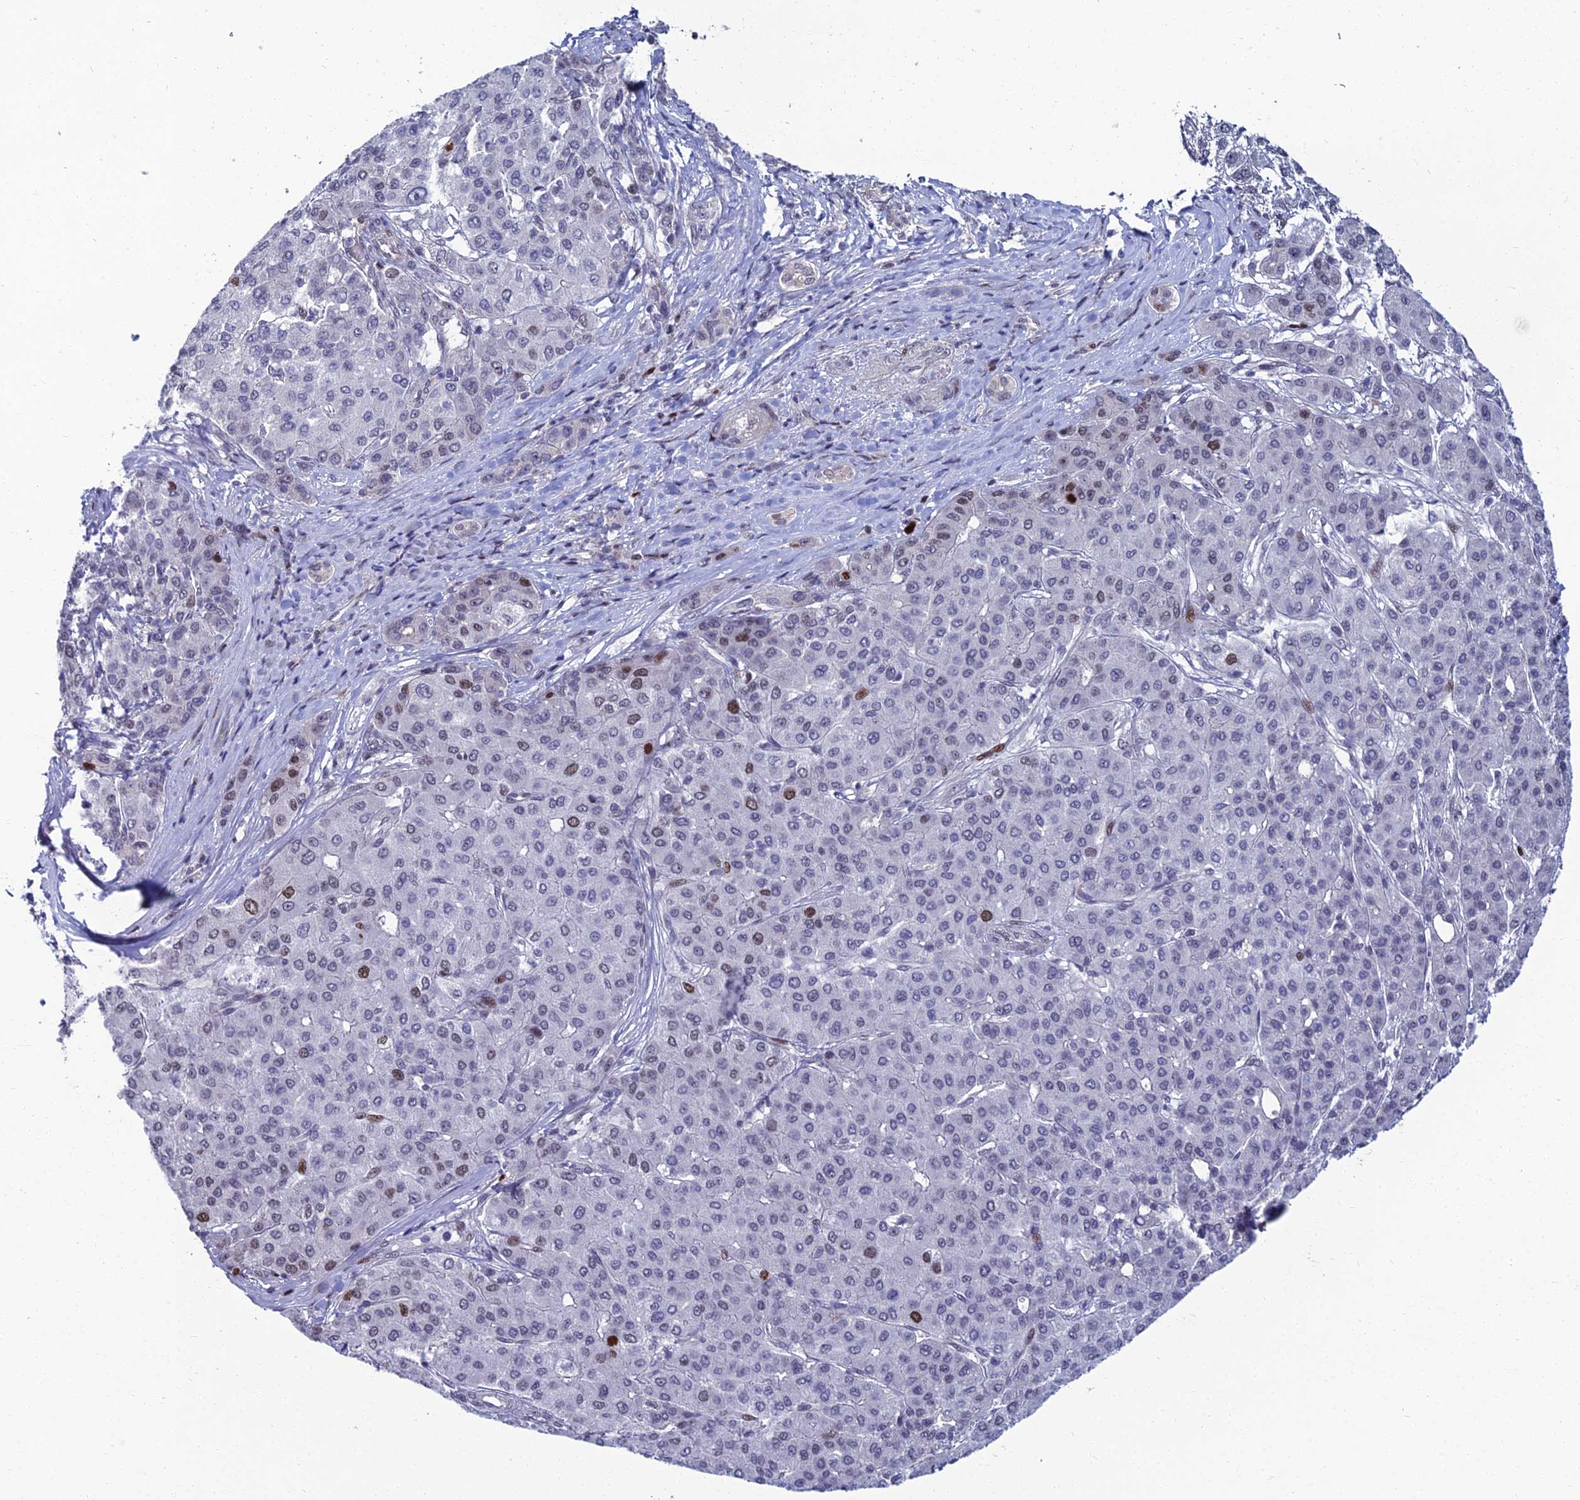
{"staining": {"intensity": "moderate", "quantity": "<25%", "location": "nuclear"}, "tissue": "liver cancer", "cell_type": "Tumor cells", "image_type": "cancer", "snomed": [{"axis": "morphology", "description": "Carcinoma, Hepatocellular, NOS"}, {"axis": "topography", "description": "Liver"}], "caption": "Moderate nuclear staining is present in about <25% of tumor cells in liver cancer. (DAB = brown stain, brightfield microscopy at high magnification).", "gene": "TAF9B", "patient": {"sex": "male", "age": 65}}